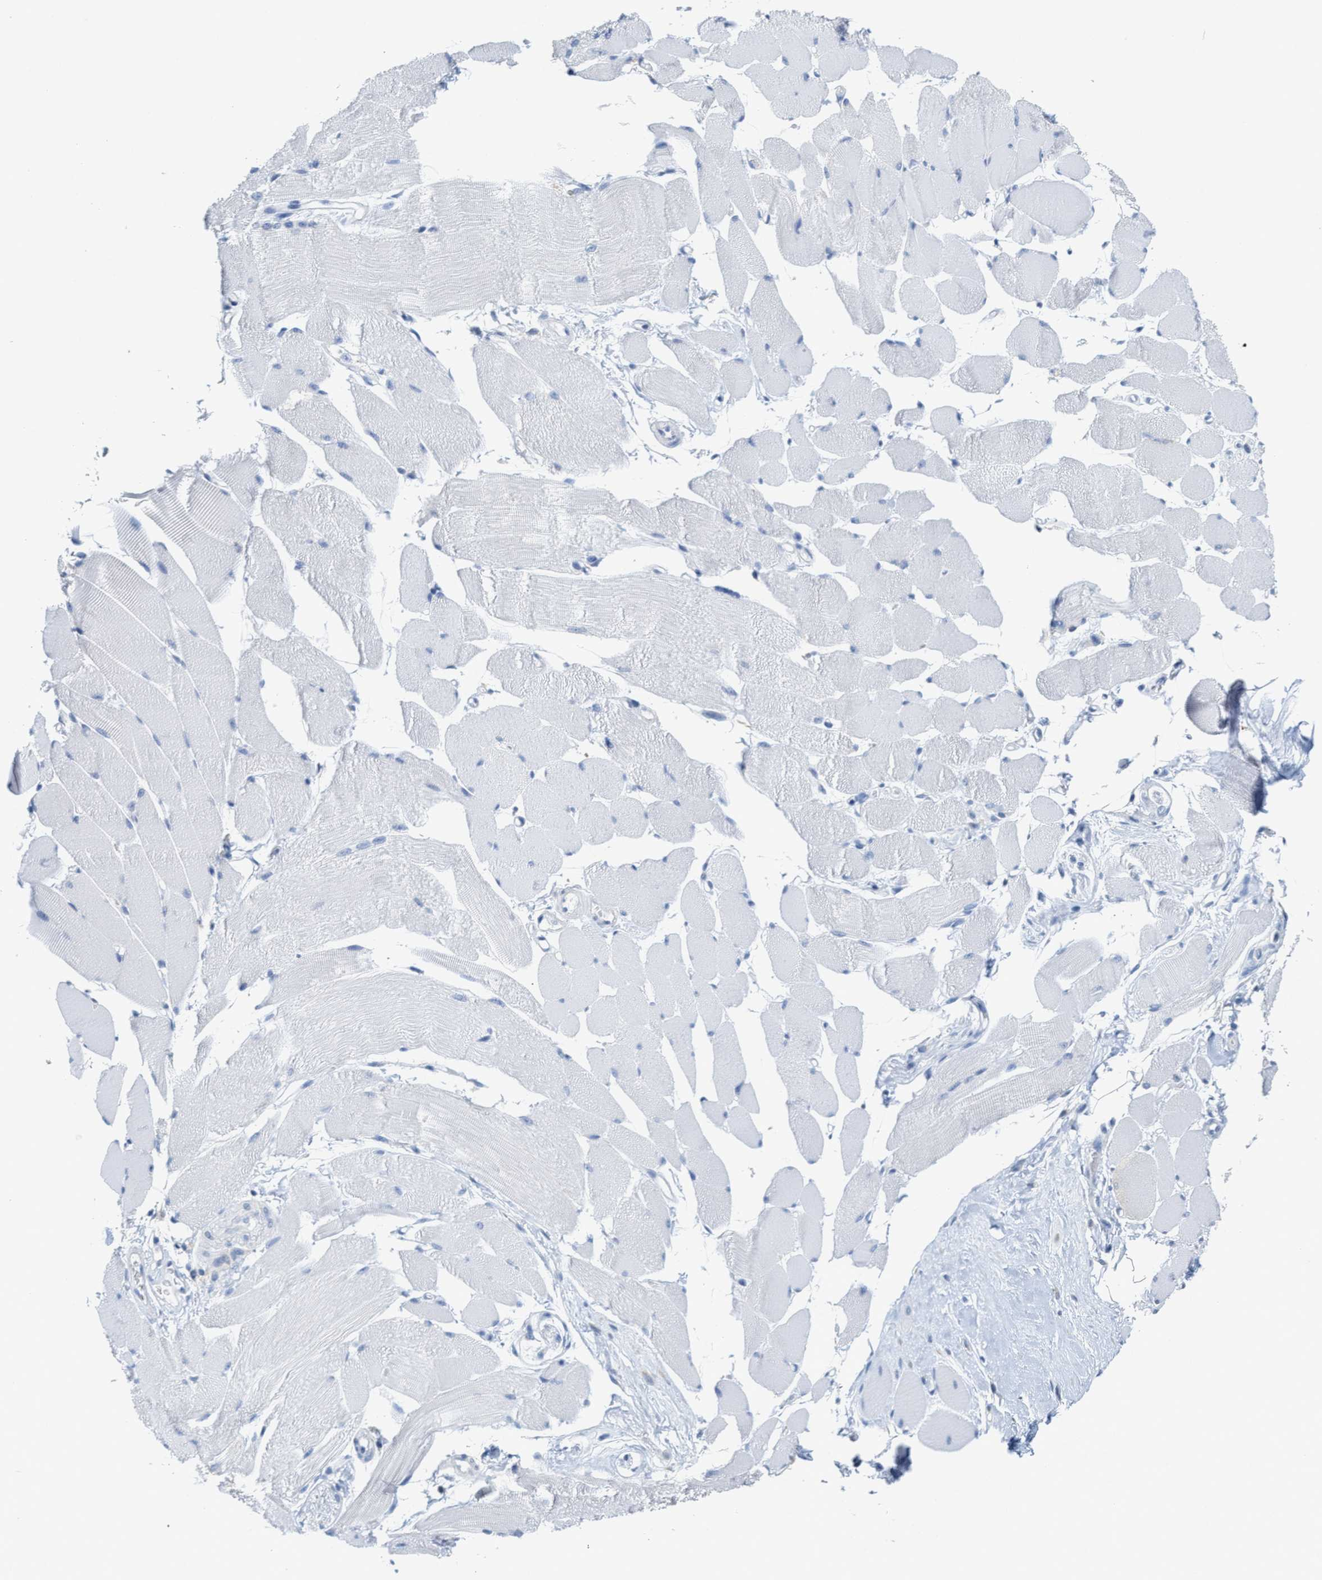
{"staining": {"intensity": "negative", "quantity": "none", "location": "none"}, "tissue": "skeletal muscle", "cell_type": "Myocytes", "image_type": "normal", "snomed": [{"axis": "morphology", "description": "Normal tissue, NOS"}, {"axis": "topography", "description": "Skeletal muscle"}, {"axis": "topography", "description": "Peripheral nerve tissue"}], "caption": "High power microscopy image of an immunohistochemistry photomicrograph of unremarkable skeletal muscle, revealing no significant expression in myocytes.", "gene": "RYR2", "patient": {"sex": "female", "age": 84}}